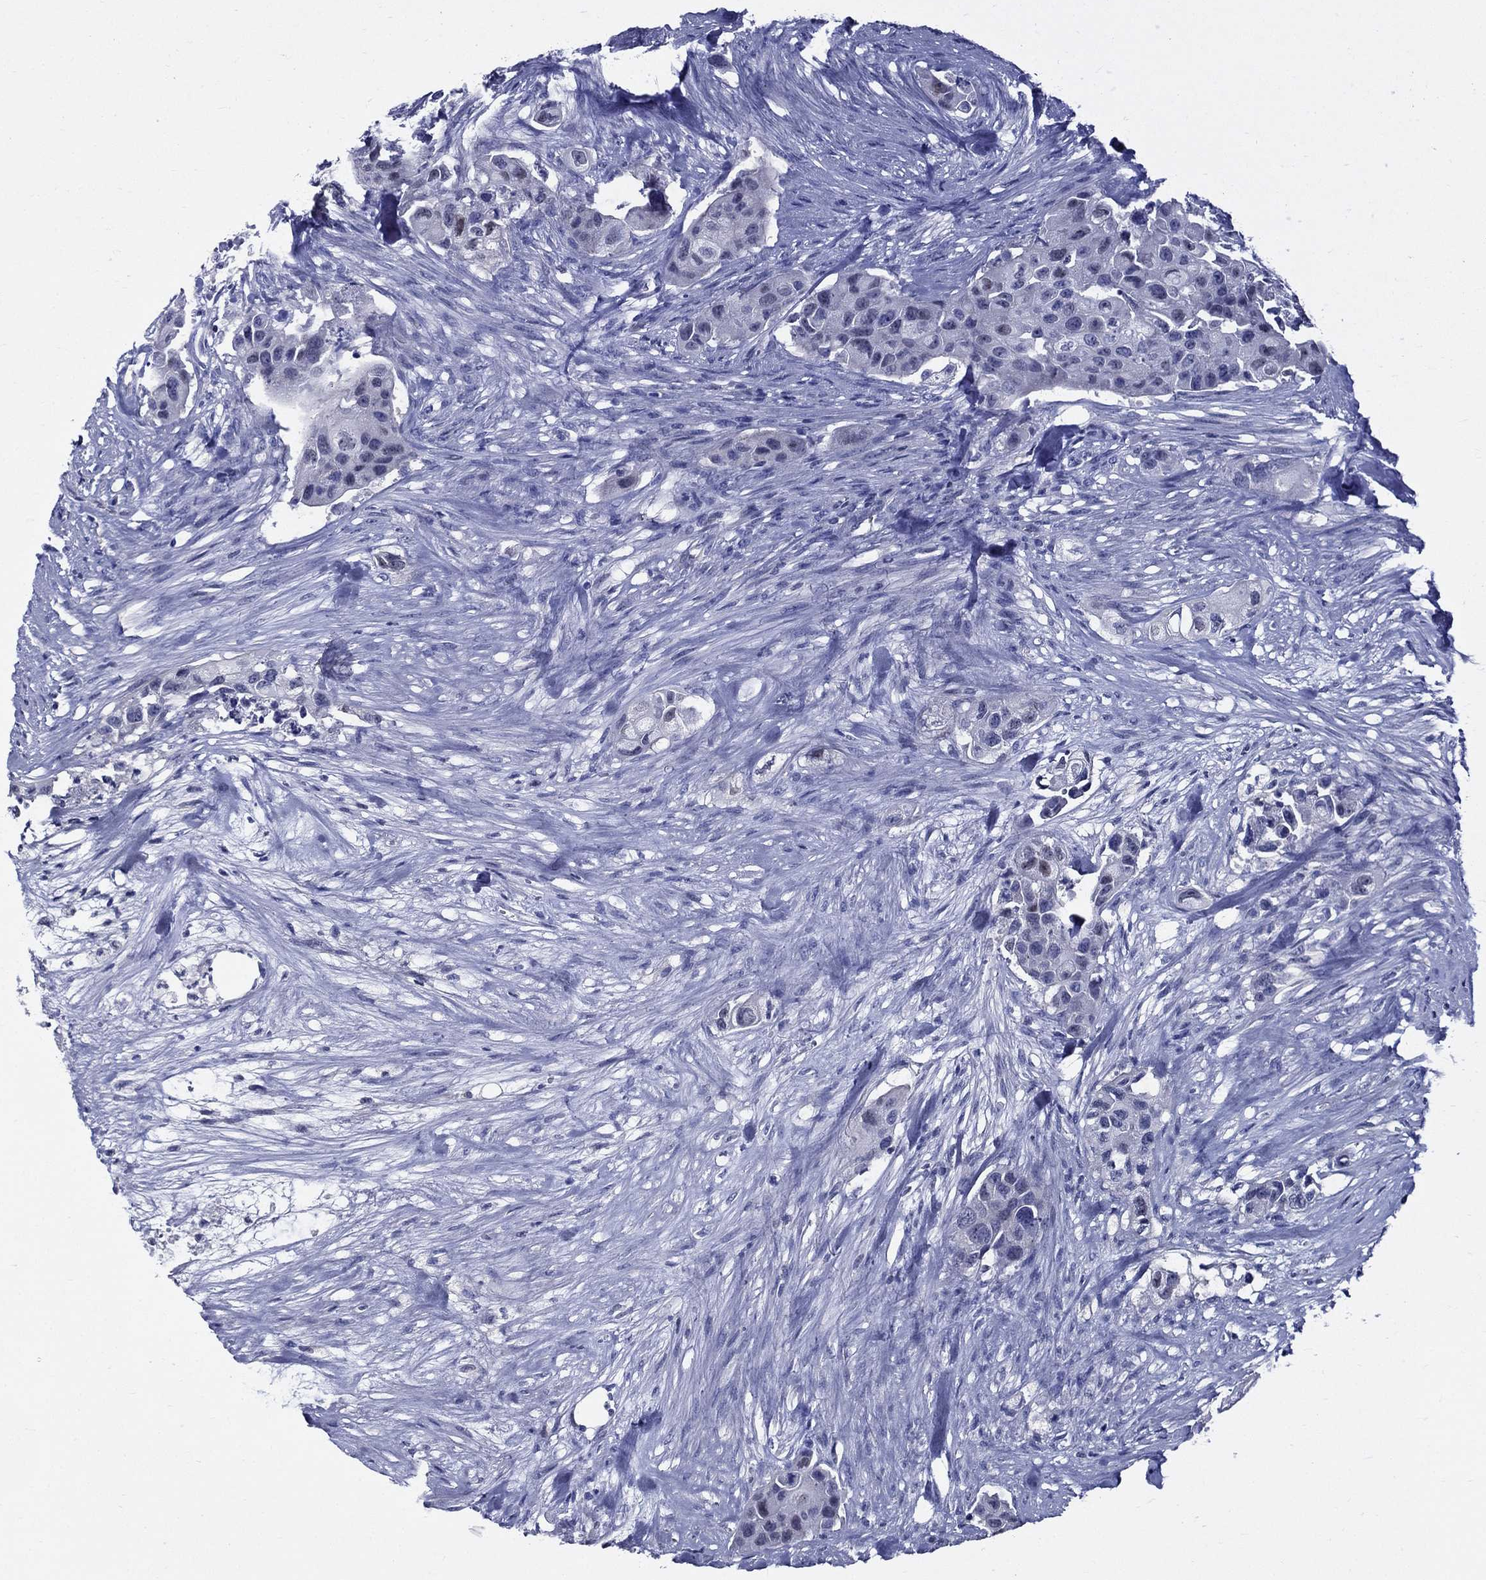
{"staining": {"intensity": "negative", "quantity": "none", "location": "none"}, "tissue": "urothelial cancer", "cell_type": "Tumor cells", "image_type": "cancer", "snomed": [{"axis": "morphology", "description": "Urothelial carcinoma, High grade"}, {"axis": "topography", "description": "Urinary bladder"}], "caption": "Micrograph shows no significant protein positivity in tumor cells of urothelial cancer.", "gene": "GUCA1A", "patient": {"sex": "female", "age": 73}}